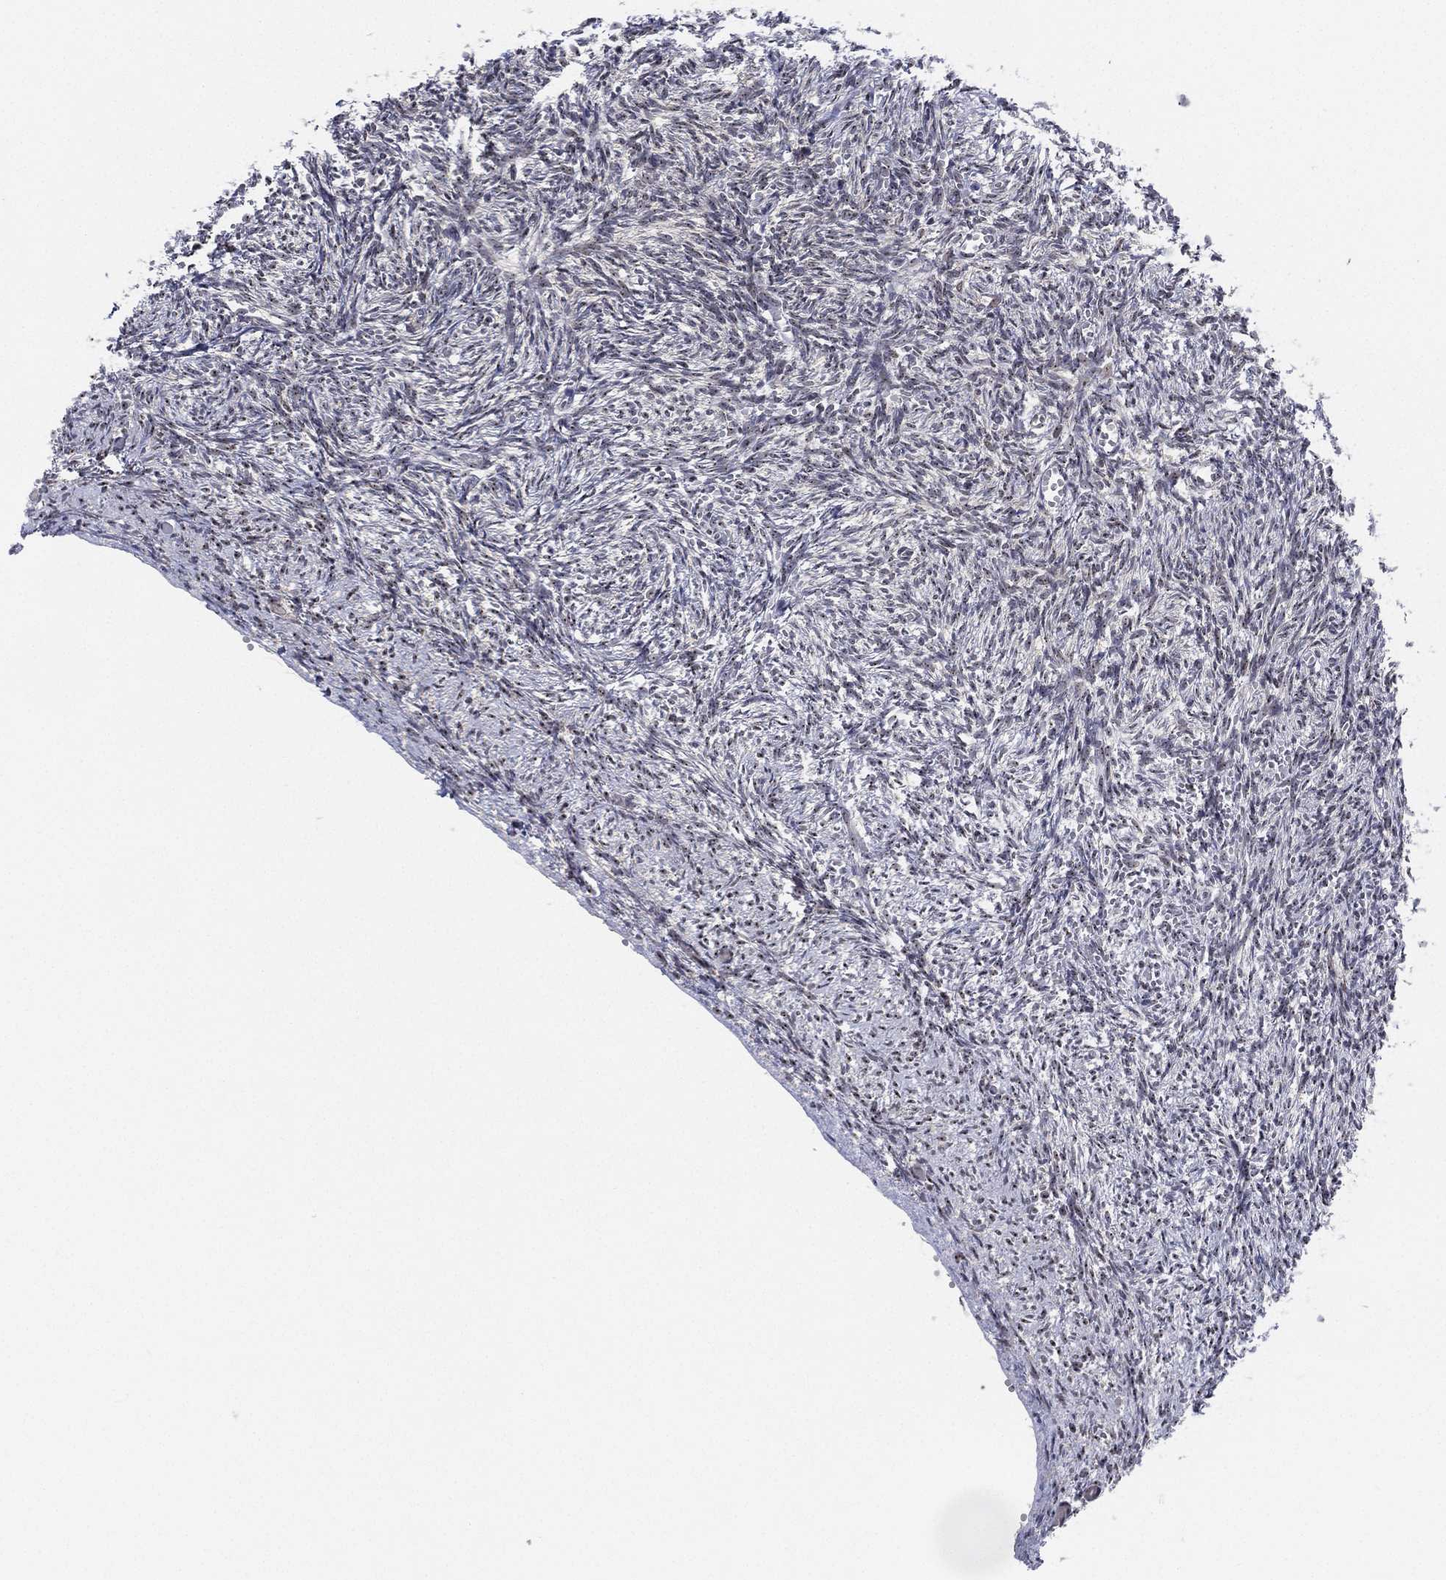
{"staining": {"intensity": "negative", "quantity": "none", "location": "none"}, "tissue": "ovary", "cell_type": "Ovarian stroma cells", "image_type": "normal", "snomed": [{"axis": "morphology", "description": "Normal tissue, NOS"}, {"axis": "topography", "description": "Ovary"}], "caption": "Immunohistochemistry image of unremarkable ovary: ovary stained with DAB shows no significant protein staining in ovarian stroma cells.", "gene": "PPP1R16B", "patient": {"sex": "female", "age": 43}}